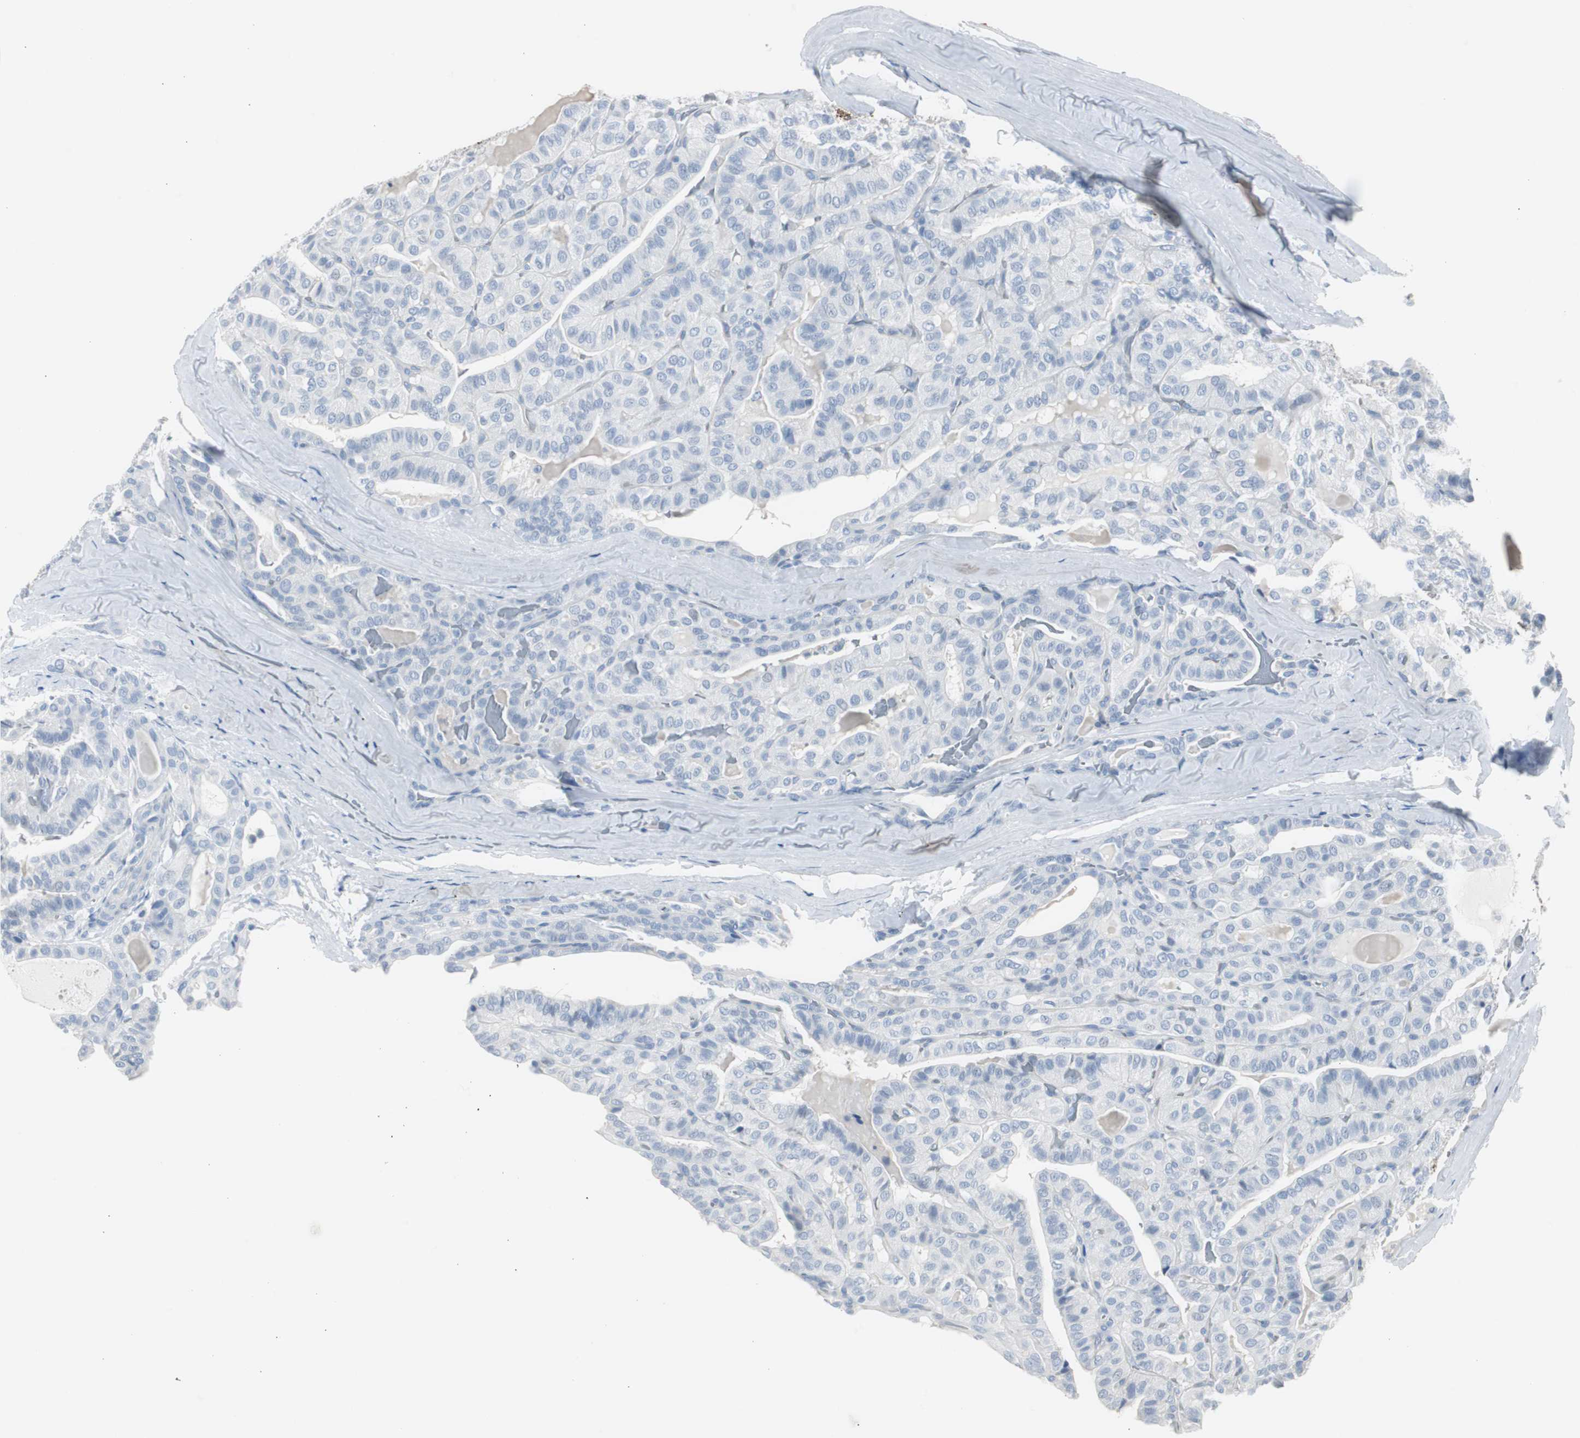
{"staining": {"intensity": "negative", "quantity": "none", "location": "none"}, "tissue": "thyroid cancer", "cell_type": "Tumor cells", "image_type": "cancer", "snomed": [{"axis": "morphology", "description": "Papillary adenocarcinoma, NOS"}, {"axis": "topography", "description": "Thyroid gland"}], "caption": "A high-resolution photomicrograph shows IHC staining of thyroid cancer (papillary adenocarcinoma), which displays no significant positivity in tumor cells. The staining was performed using DAB to visualize the protein expression in brown, while the nuclei were stained in blue with hematoxylin (Magnification: 20x).", "gene": "S100A7", "patient": {"sex": "male", "age": 77}}